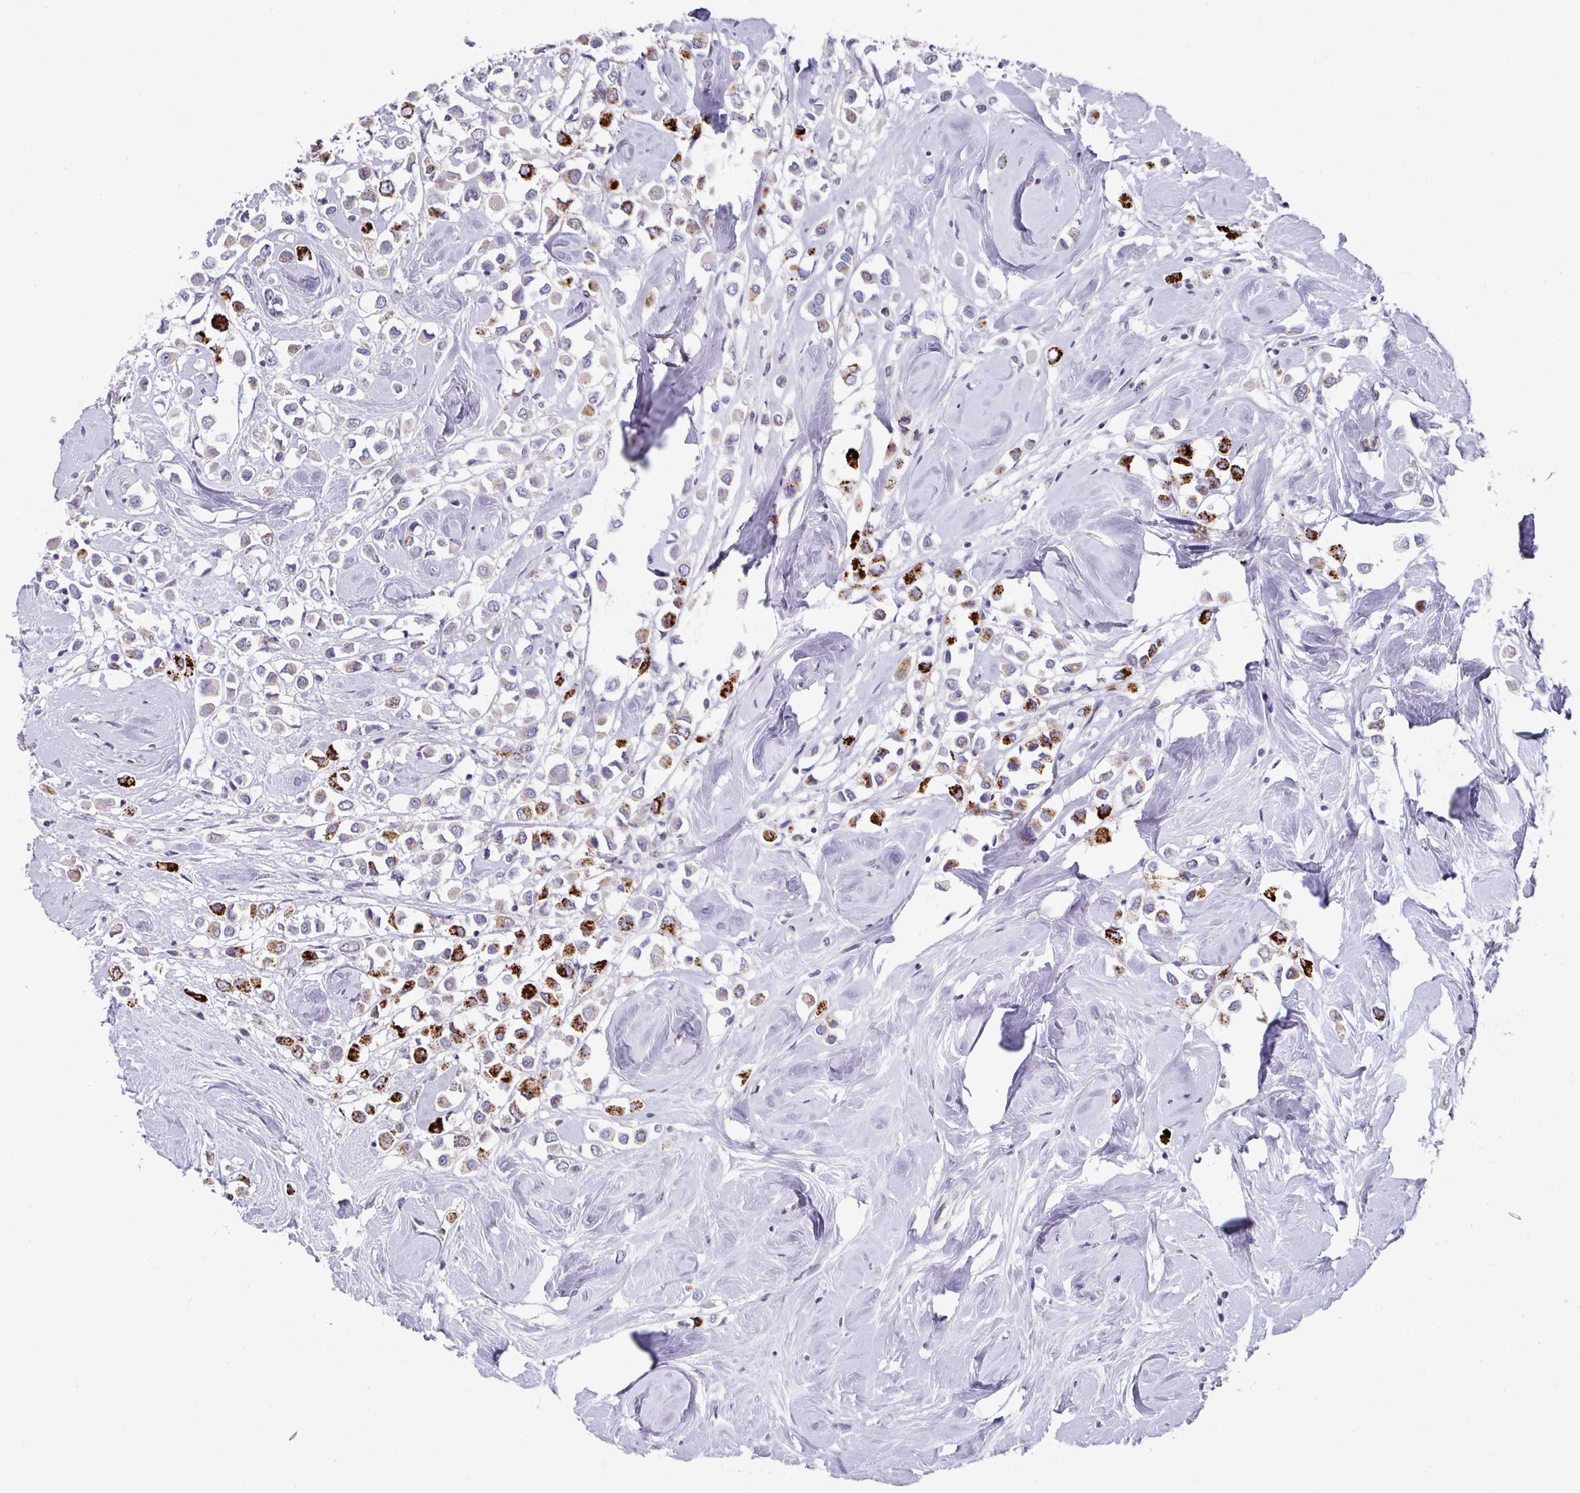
{"staining": {"intensity": "strong", "quantity": "25%-75%", "location": "cytoplasmic/membranous"}, "tissue": "breast cancer", "cell_type": "Tumor cells", "image_type": "cancer", "snomed": [{"axis": "morphology", "description": "Duct carcinoma"}, {"axis": "topography", "description": "Breast"}], "caption": "Breast cancer (infiltrating ductal carcinoma) stained with a protein marker exhibits strong staining in tumor cells.", "gene": "CBX7", "patient": {"sex": "female", "age": 61}}